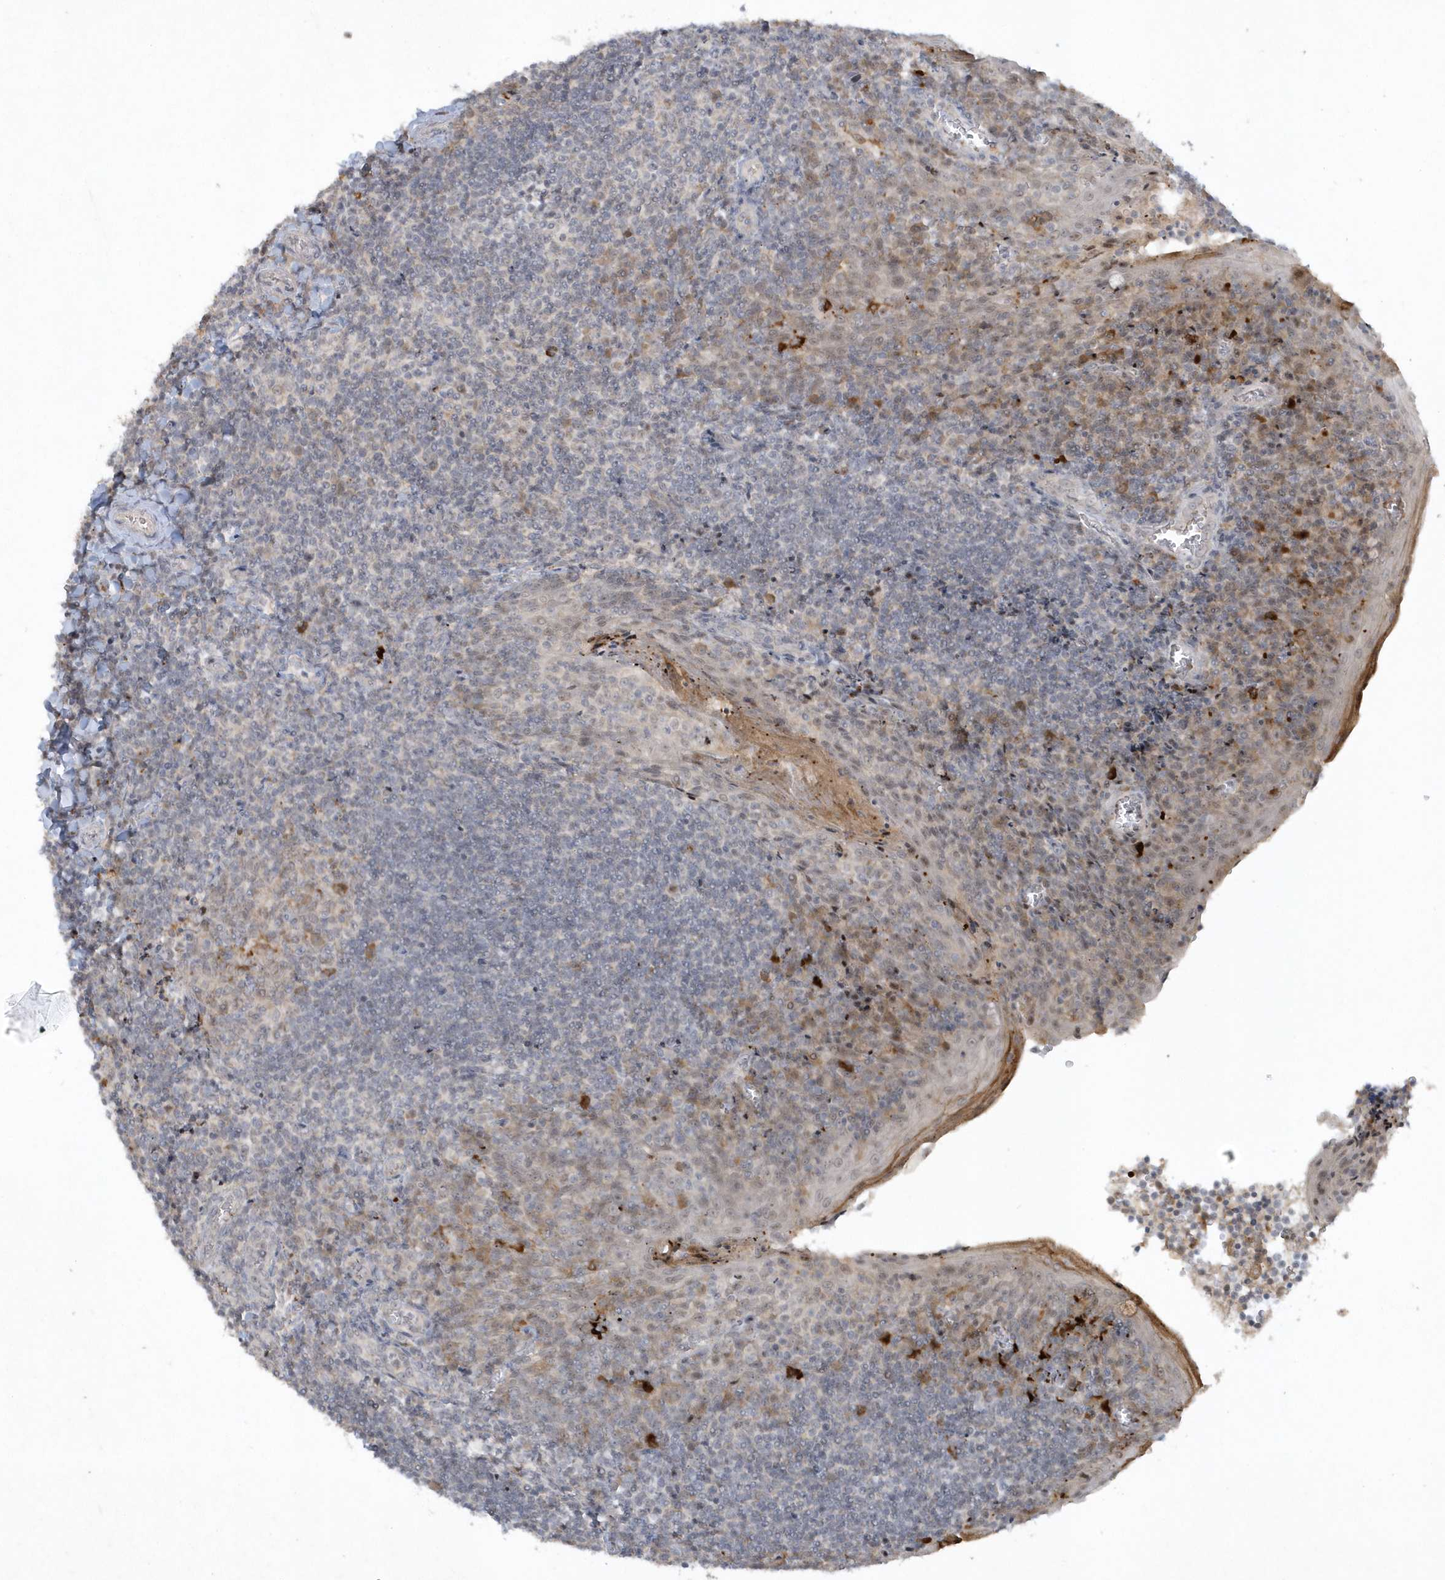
{"staining": {"intensity": "weak", "quantity": "<25%", "location": "cytoplasmic/membranous"}, "tissue": "tonsil", "cell_type": "Germinal center cells", "image_type": "normal", "snomed": [{"axis": "morphology", "description": "Normal tissue, NOS"}, {"axis": "topography", "description": "Tonsil"}], "caption": "DAB (3,3'-diaminobenzidine) immunohistochemical staining of unremarkable tonsil demonstrates no significant expression in germinal center cells. Nuclei are stained in blue.", "gene": "THG1L", "patient": {"sex": "male", "age": 27}}